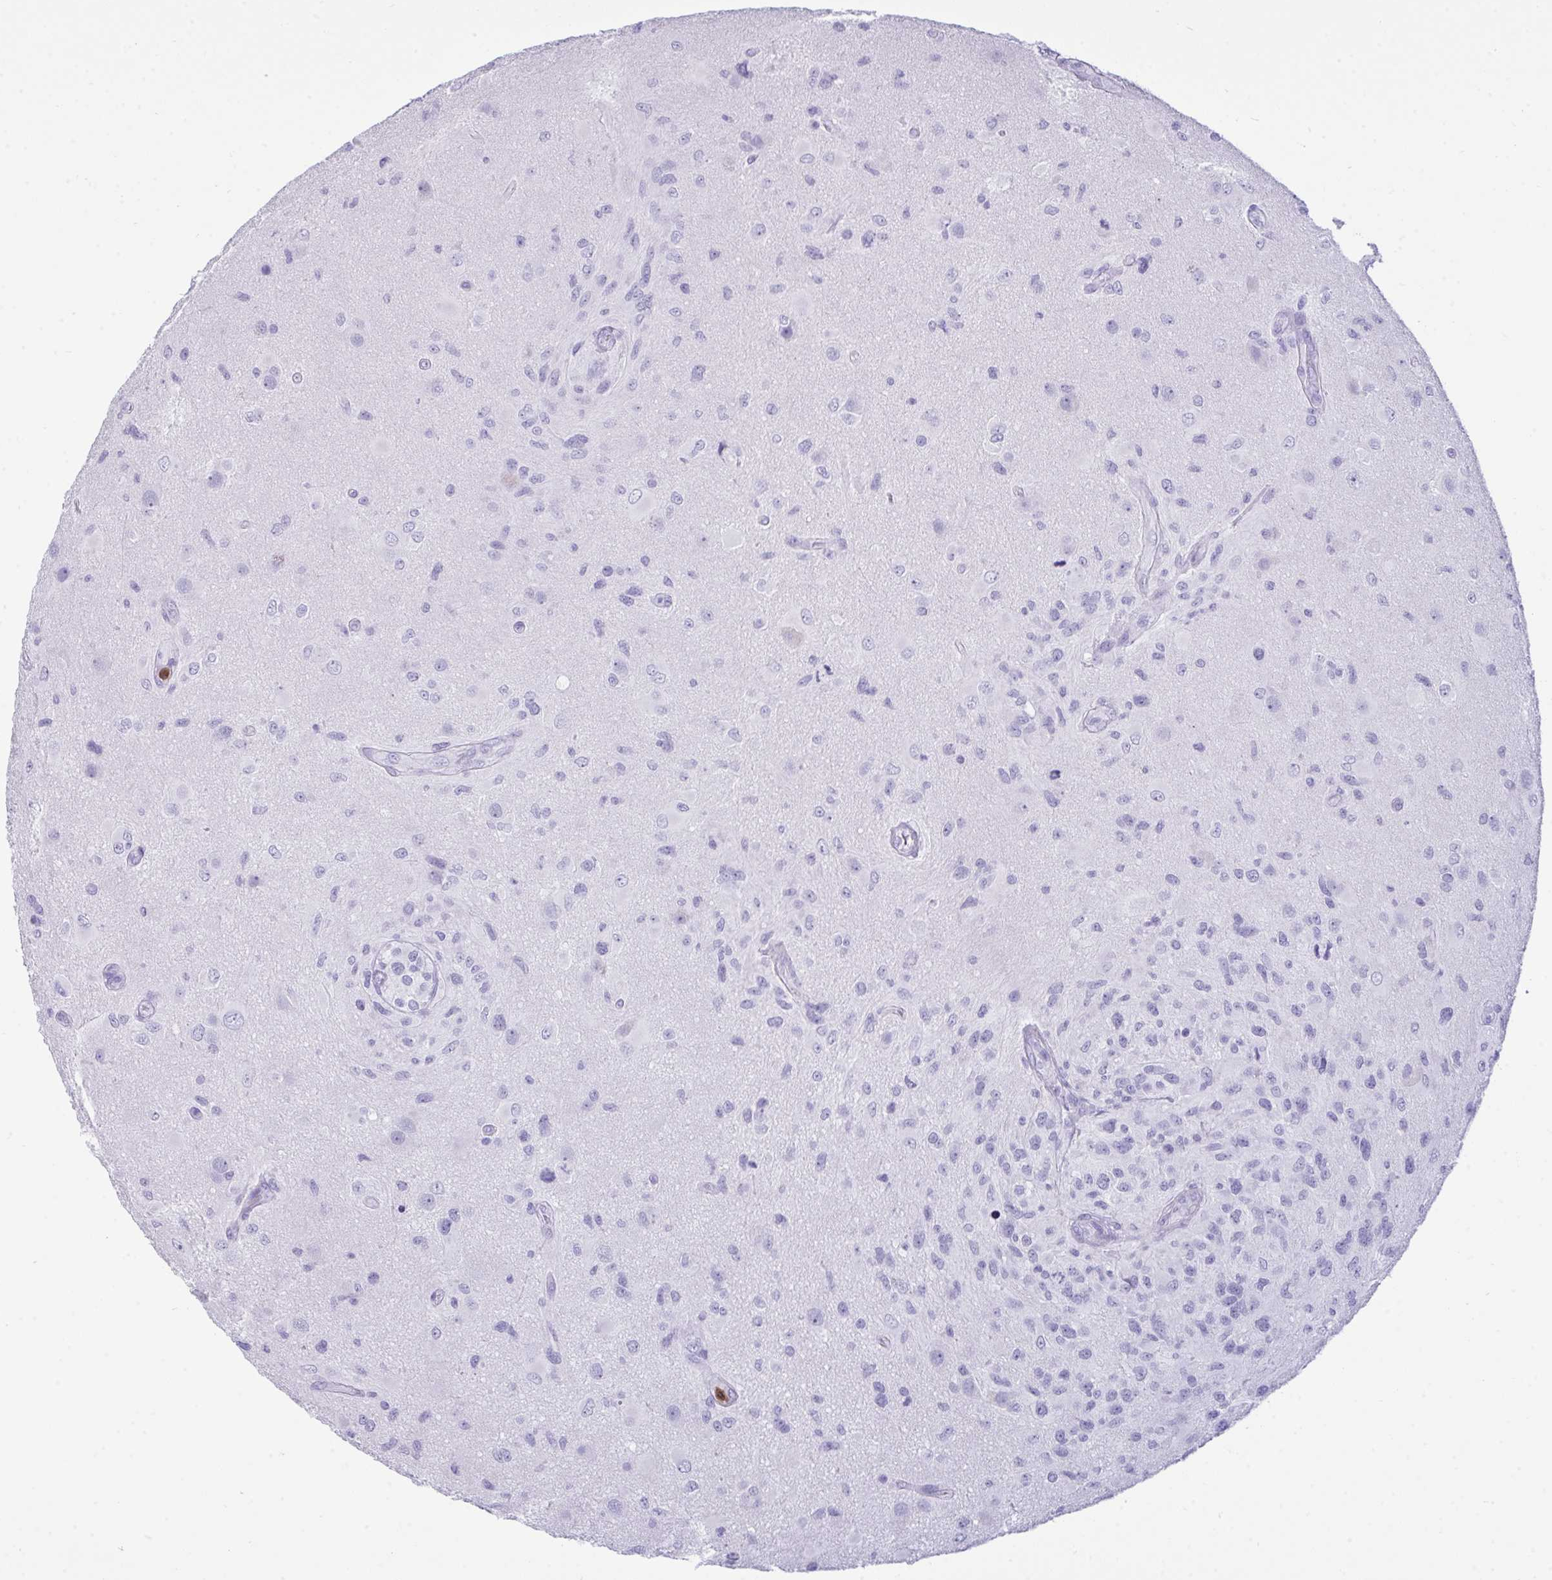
{"staining": {"intensity": "negative", "quantity": "none", "location": "none"}, "tissue": "glioma", "cell_type": "Tumor cells", "image_type": "cancer", "snomed": [{"axis": "morphology", "description": "Glioma, malignant, High grade"}, {"axis": "topography", "description": "Brain"}], "caption": "Tumor cells show no significant staining in malignant glioma (high-grade). The staining is performed using DAB (3,3'-diaminobenzidine) brown chromogen with nuclei counter-stained in using hematoxylin.", "gene": "ARHGAP42", "patient": {"sex": "male", "age": 53}}